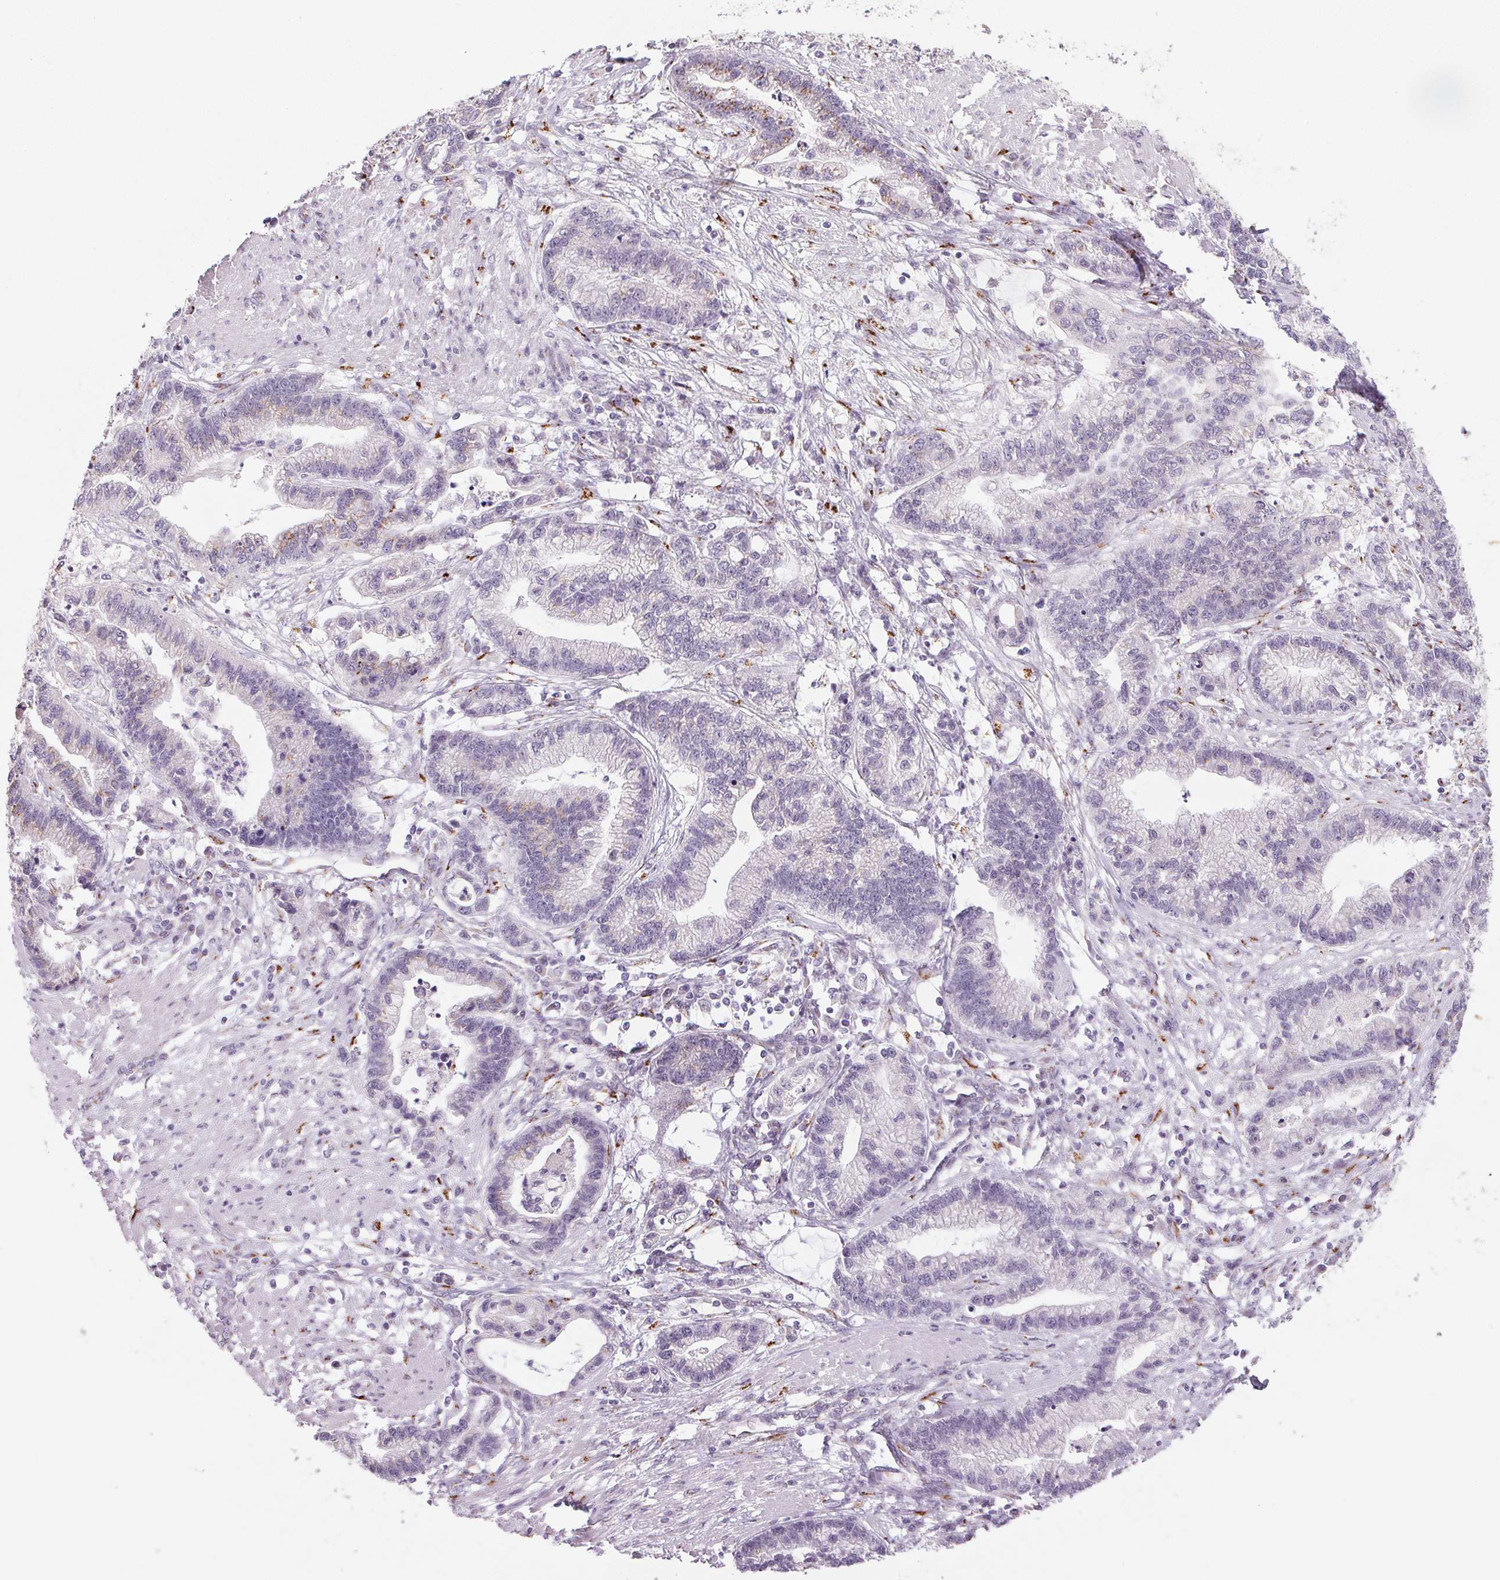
{"staining": {"intensity": "strong", "quantity": "<25%", "location": "cytoplasmic/membranous"}, "tissue": "stomach cancer", "cell_type": "Tumor cells", "image_type": "cancer", "snomed": [{"axis": "morphology", "description": "Adenocarcinoma, NOS"}, {"axis": "topography", "description": "Stomach"}], "caption": "IHC of human stomach cancer displays medium levels of strong cytoplasmic/membranous staining in approximately <25% of tumor cells. The staining was performed using DAB to visualize the protein expression in brown, while the nuclei were stained in blue with hematoxylin (Magnification: 20x).", "gene": "RAB22A", "patient": {"sex": "male", "age": 83}}